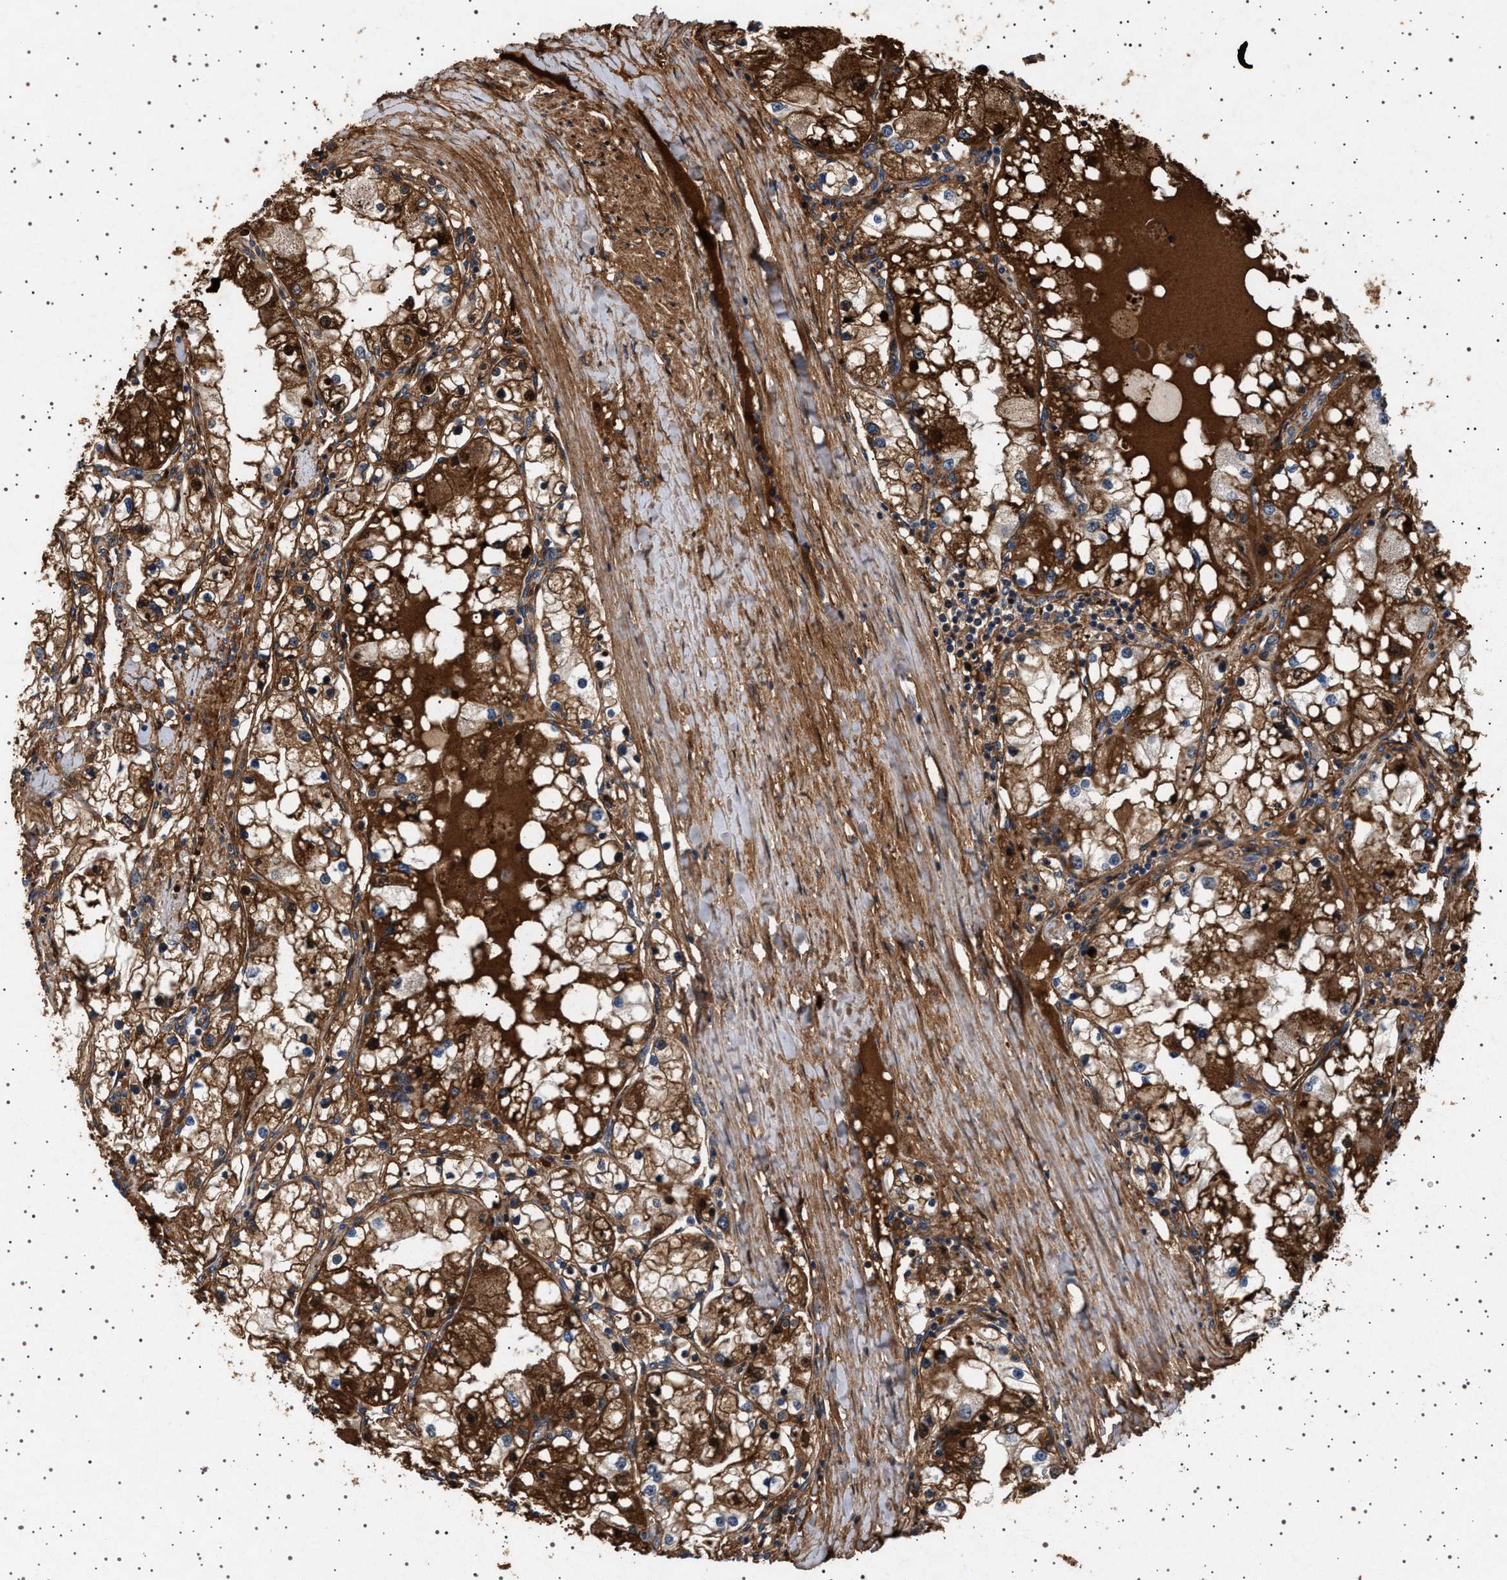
{"staining": {"intensity": "moderate", "quantity": ">75%", "location": "cytoplasmic/membranous"}, "tissue": "renal cancer", "cell_type": "Tumor cells", "image_type": "cancer", "snomed": [{"axis": "morphology", "description": "Adenocarcinoma, NOS"}, {"axis": "topography", "description": "Kidney"}], "caption": "Immunohistochemical staining of human renal adenocarcinoma exhibits medium levels of moderate cytoplasmic/membranous positivity in about >75% of tumor cells.", "gene": "FICD", "patient": {"sex": "male", "age": 68}}